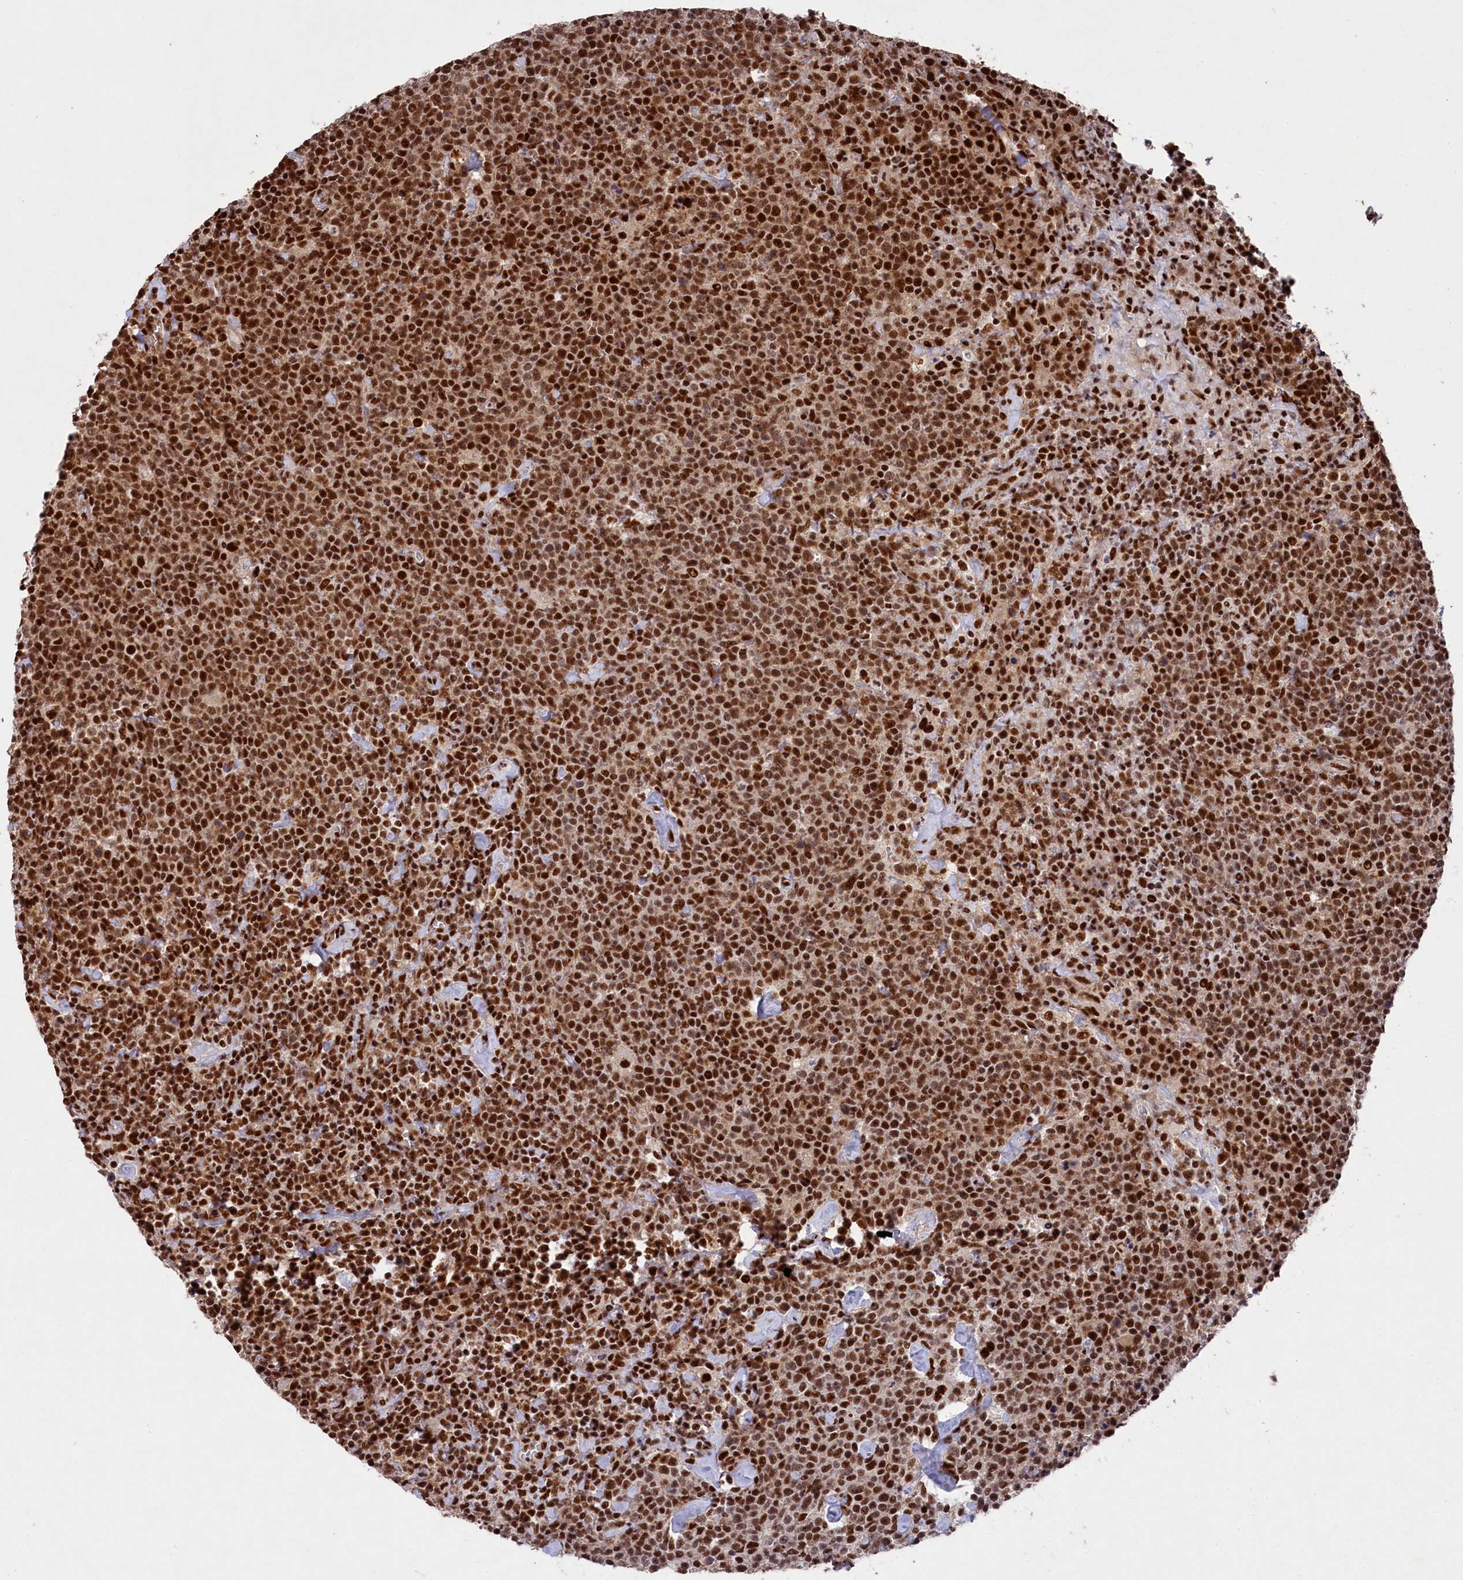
{"staining": {"intensity": "strong", "quantity": ">75%", "location": "nuclear"}, "tissue": "lymphoma", "cell_type": "Tumor cells", "image_type": "cancer", "snomed": [{"axis": "morphology", "description": "Malignant lymphoma, non-Hodgkin's type, High grade"}, {"axis": "topography", "description": "Lymph node"}], "caption": "Lymphoma stained with immunohistochemistry (IHC) exhibits strong nuclear expression in about >75% of tumor cells.", "gene": "PRPF31", "patient": {"sex": "male", "age": 61}}